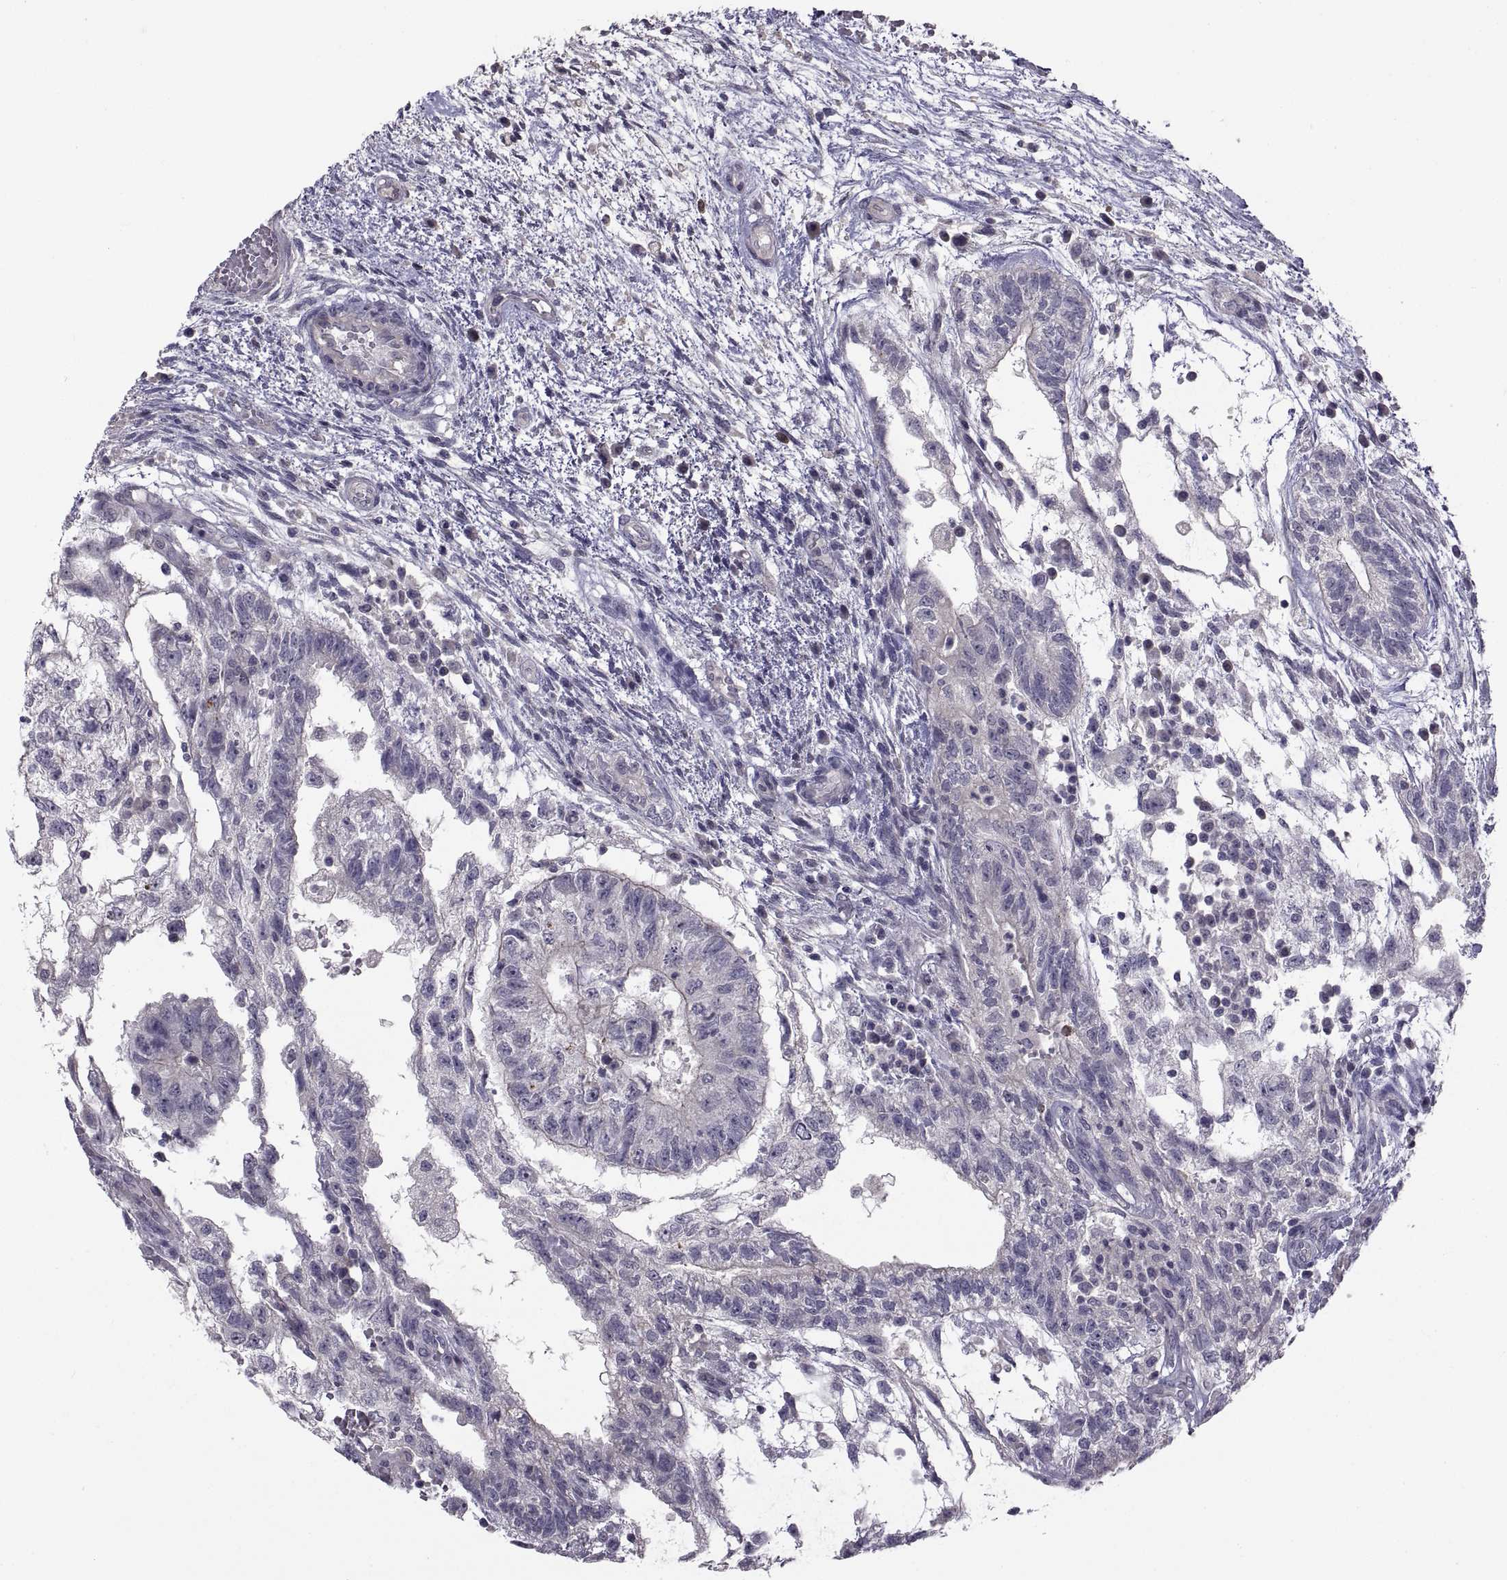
{"staining": {"intensity": "negative", "quantity": "none", "location": "none"}, "tissue": "testis cancer", "cell_type": "Tumor cells", "image_type": "cancer", "snomed": [{"axis": "morphology", "description": "Normal tissue, NOS"}, {"axis": "morphology", "description": "Carcinoma, Embryonal, NOS"}, {"axis": "topography", "description": "Testis"}, {"axis": "topography", "description": "Epididymis"}], "caption": "The photomicrograph reveals no significant staining in tumor cells of testis cancer.", "gene": "NPTX2", "patient": {"sex": "male", "age": 32}}